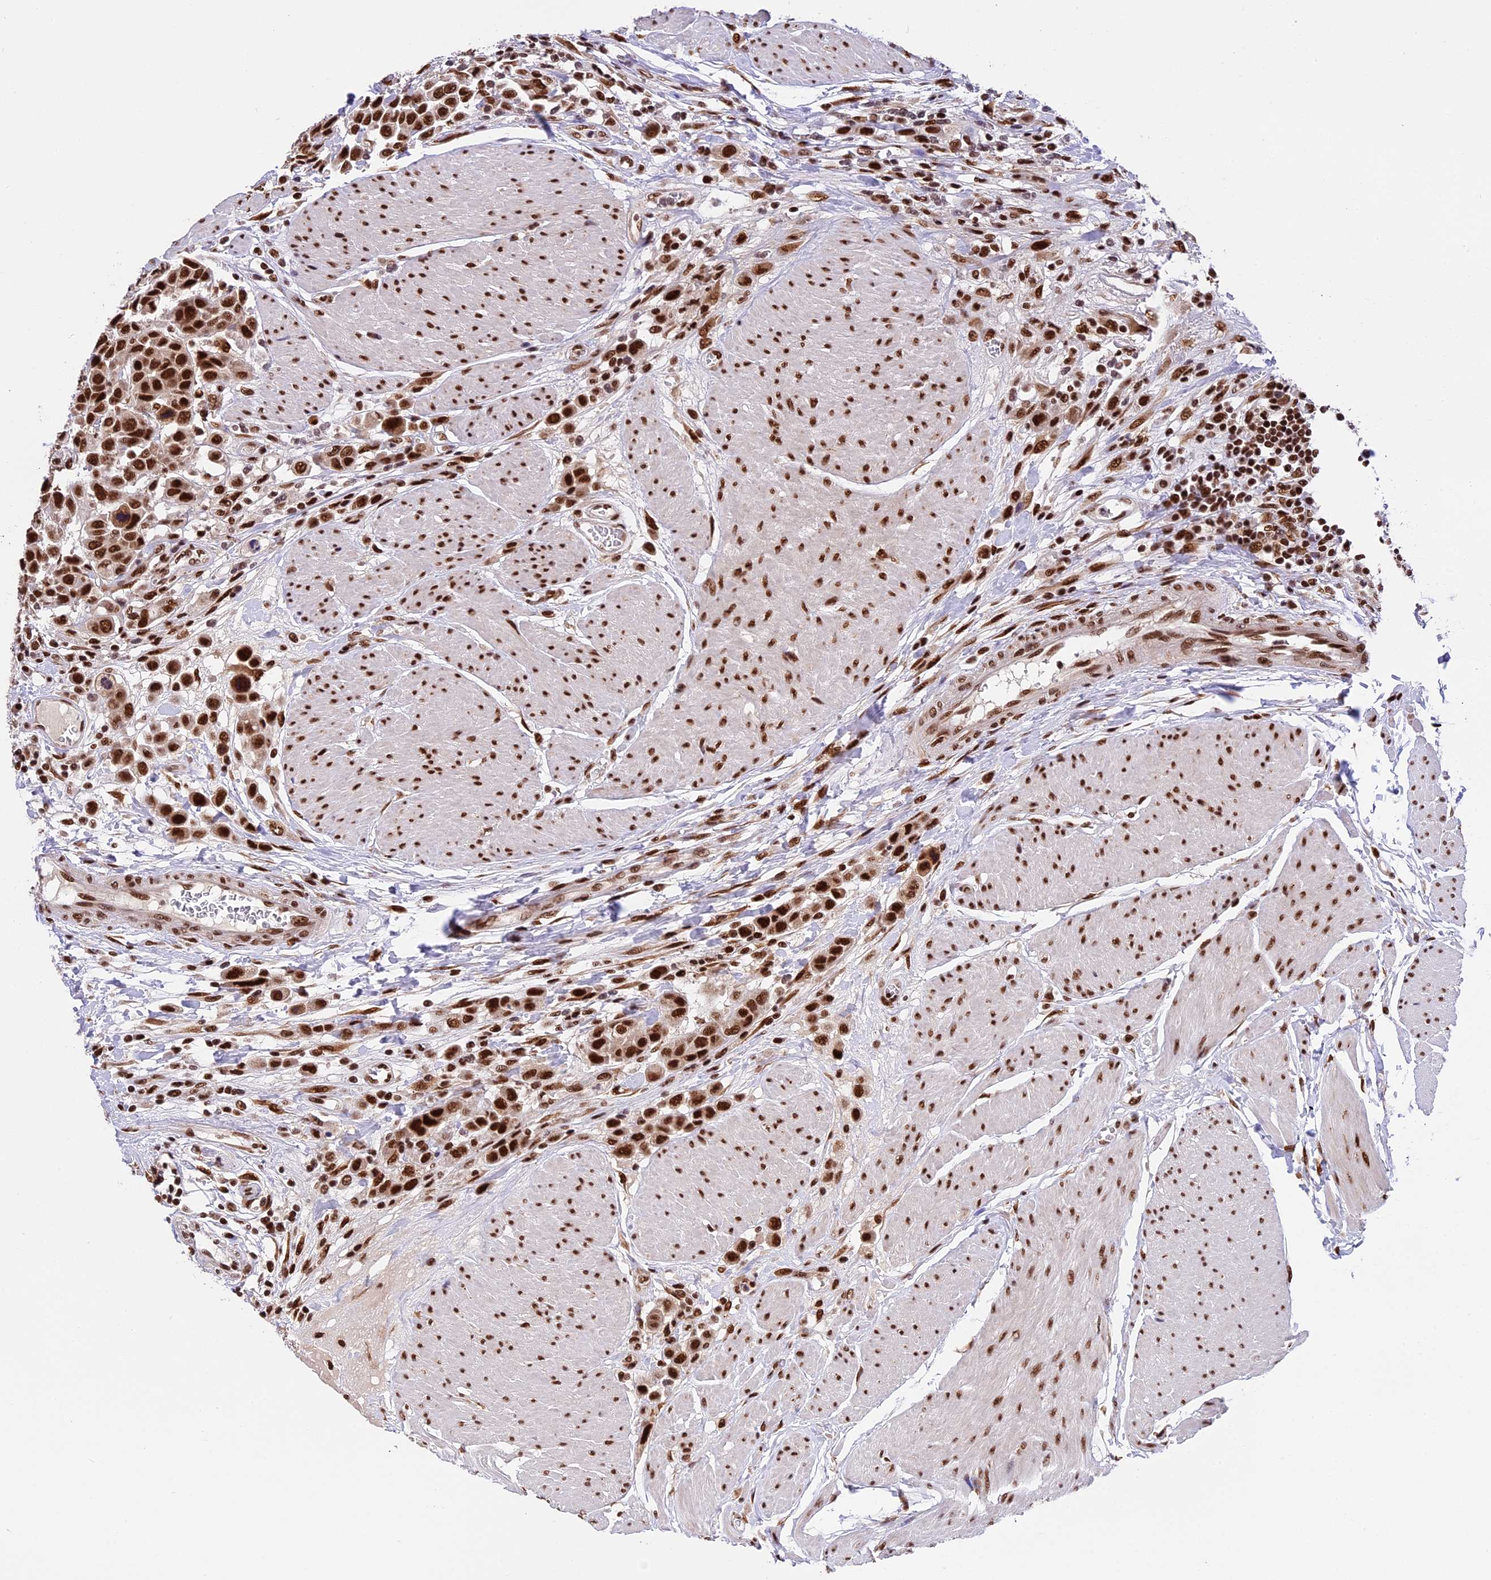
{"staining": {"intensity": "strong", "quantity": ">75%", "location": "nuclear"}, "tissue": "urothelial cancer", "cell_type": "Tumor cells", "image_type": "cancer", "snomed": [{"axis": "morphology", "description": "Urothelial carcinoma, High grade"}, {"axis": "topography", "description": "Urinary bladder"}], "caption": "High-magnification brightfield microscopy of urothelial carcinoma (high-grade) stained with DAB (3,3'-diaminobenzidine) (brown) and counterstained with hematoxylin (blue). tumor cells exhibit strong nuclear positivity is present in approximately>75% of cells.", "gene": "RAMAC", "patient": {"sex": "male", "age": 50}}